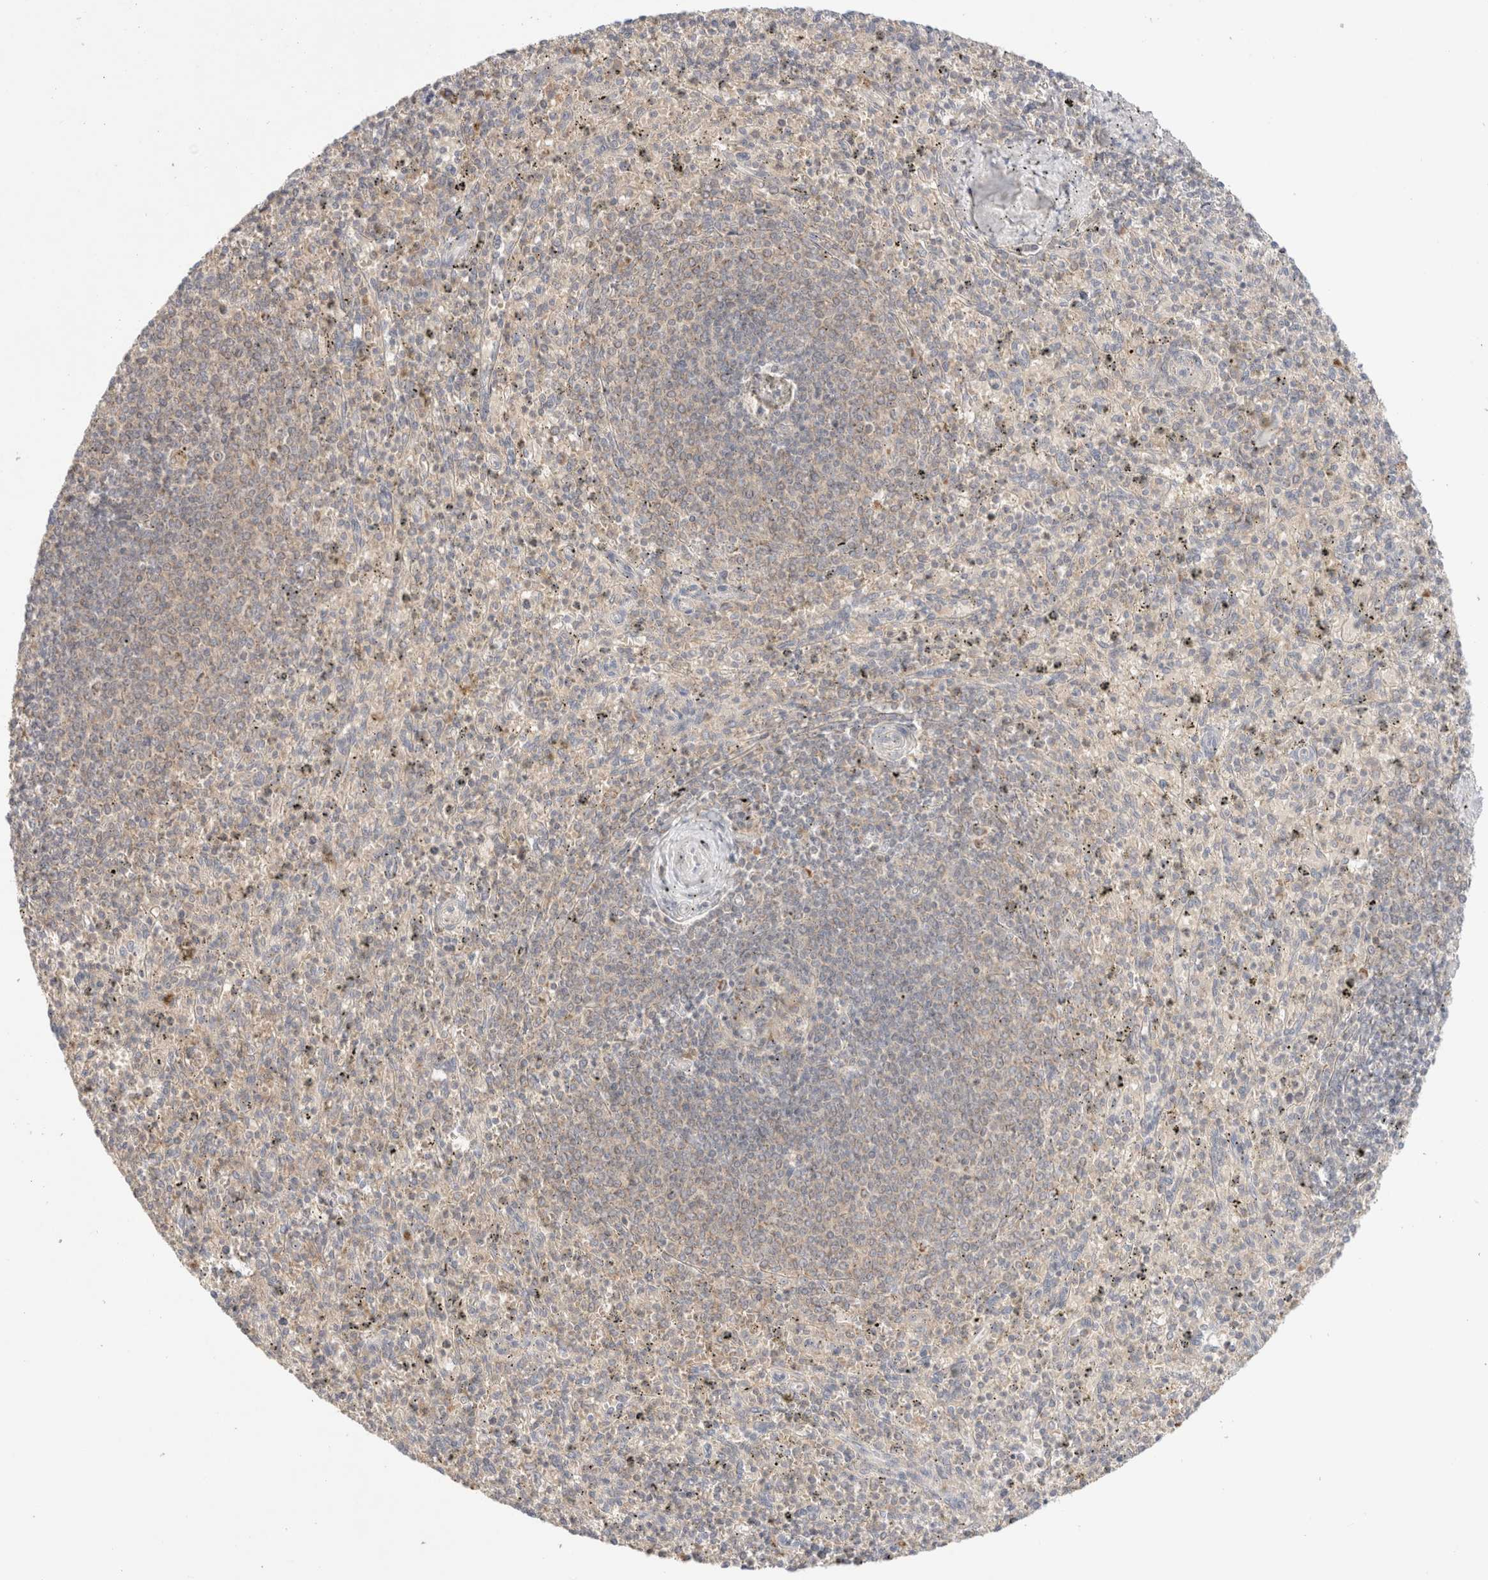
{"staining": {"intensity": "weak", "quantity": "25%-75%", "location": "cytoplasmic/membranous"}, "tissue": "spleen", "cell_type": "Cells in red pulp", "image_type": "normal", "snomed": [{"axis": "morphology", "description": "Normal tissue, NOS"}, {"axis": "topography", "description": "Spleen"}], "caption": "Protein expression analysis of benign spleen reveals weak cytoplasmic/membranous positivity in approximately 25%-75% of cells in red pulp.", "gene": "MRM3", "patient": {"sex": "male", "age": 72}}